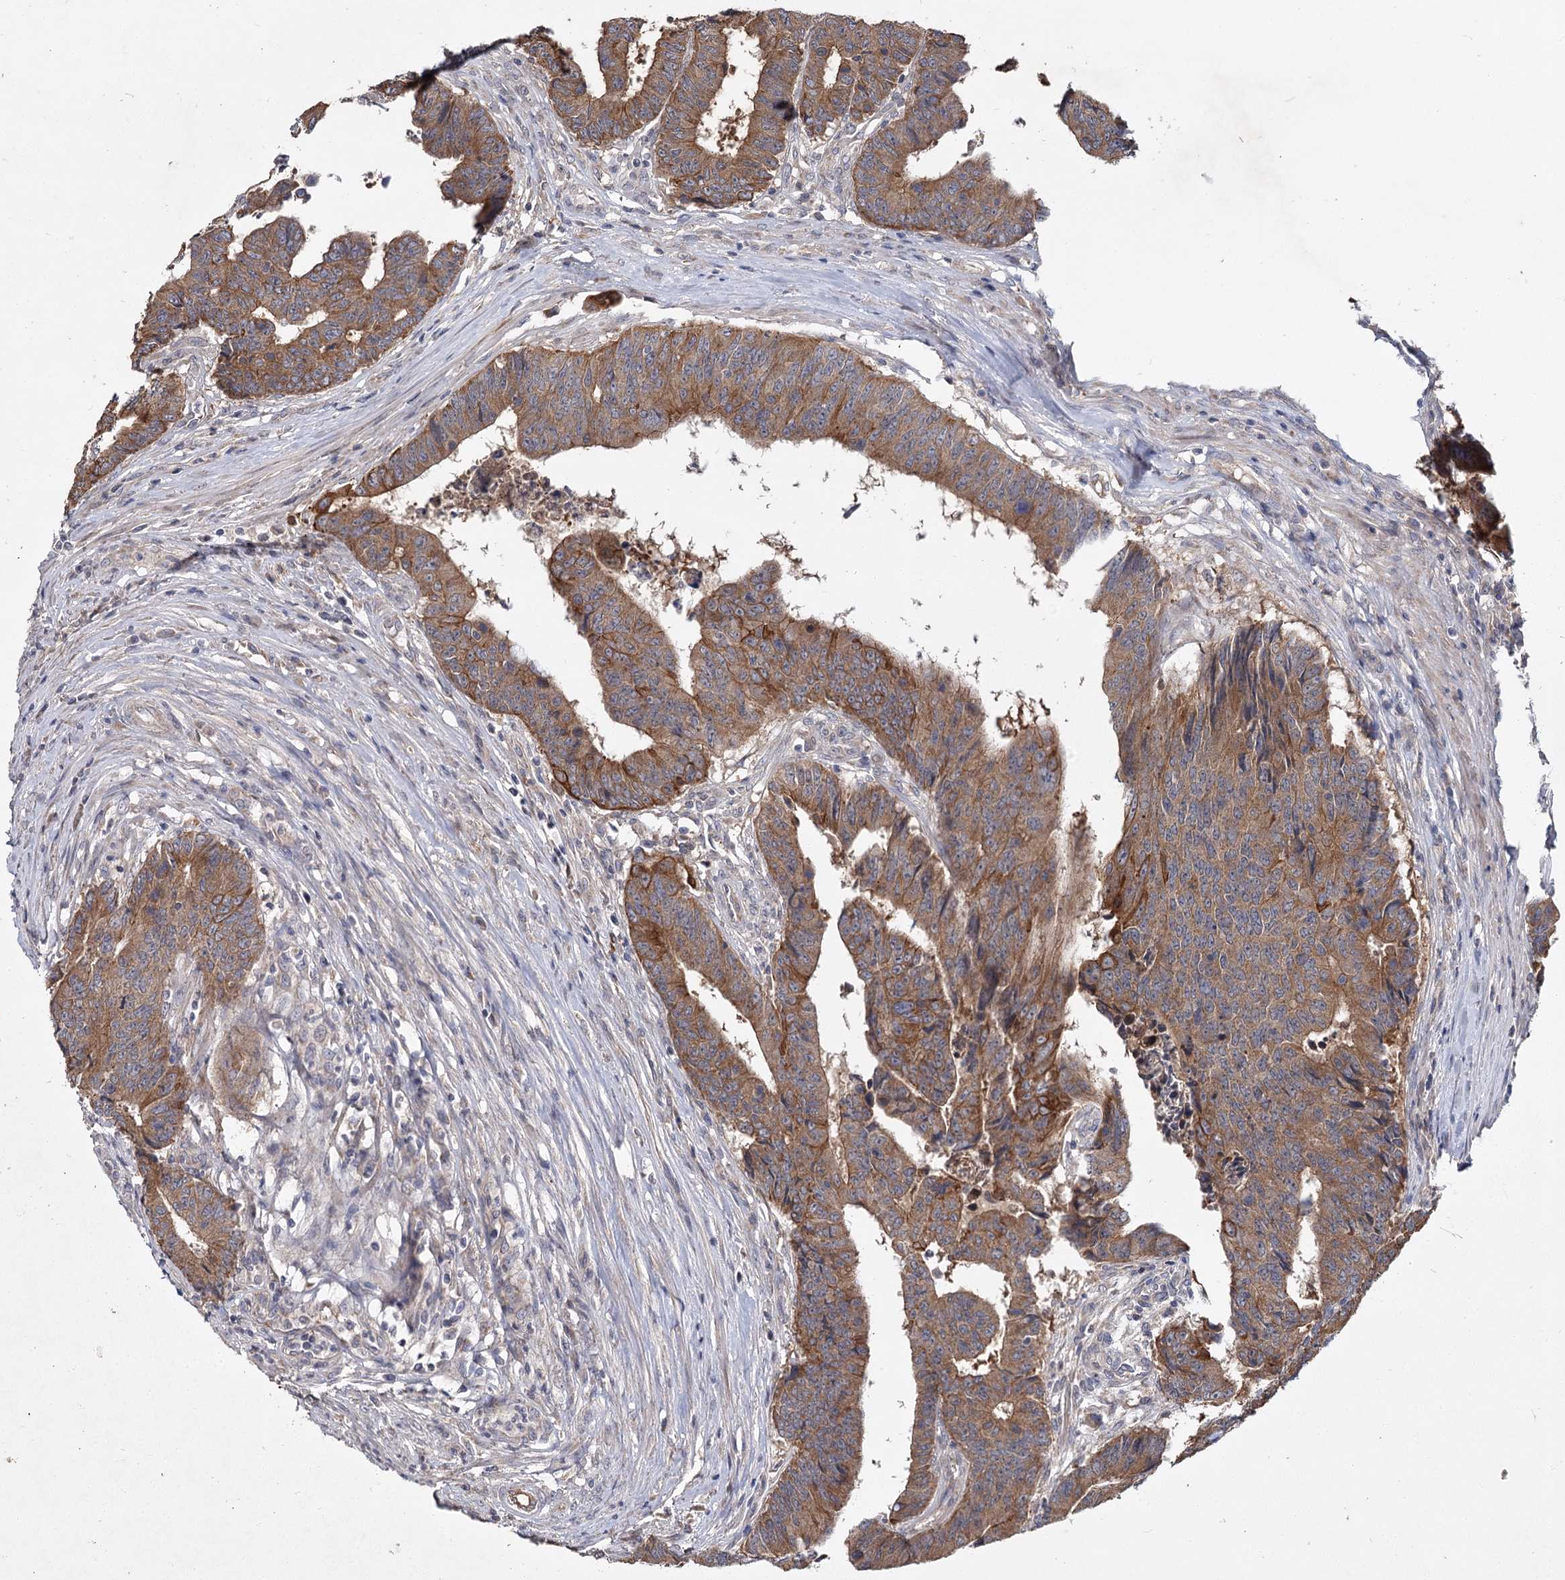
{"staining": {"intensity": "moderate", "quantity": ">75%", "location": "cytoplasmic/membranous"}, "tissue": "colorectal cancer", "cell_type": "Tumor cells", "image_type": "cancer", "snomed": [{"axis": "morphology", "description": "Adenocarcinoma, NOS"}, {"axis": "topography", "description": "Rectum"}], "caption": "Protein staining displays moderate cytoplasmic/membranous expression in approximately >75% of tumor cells in colorectal adenocarcinoma.", "gene": "MFN1", "patient": {"sex": "male", "age": 84}}